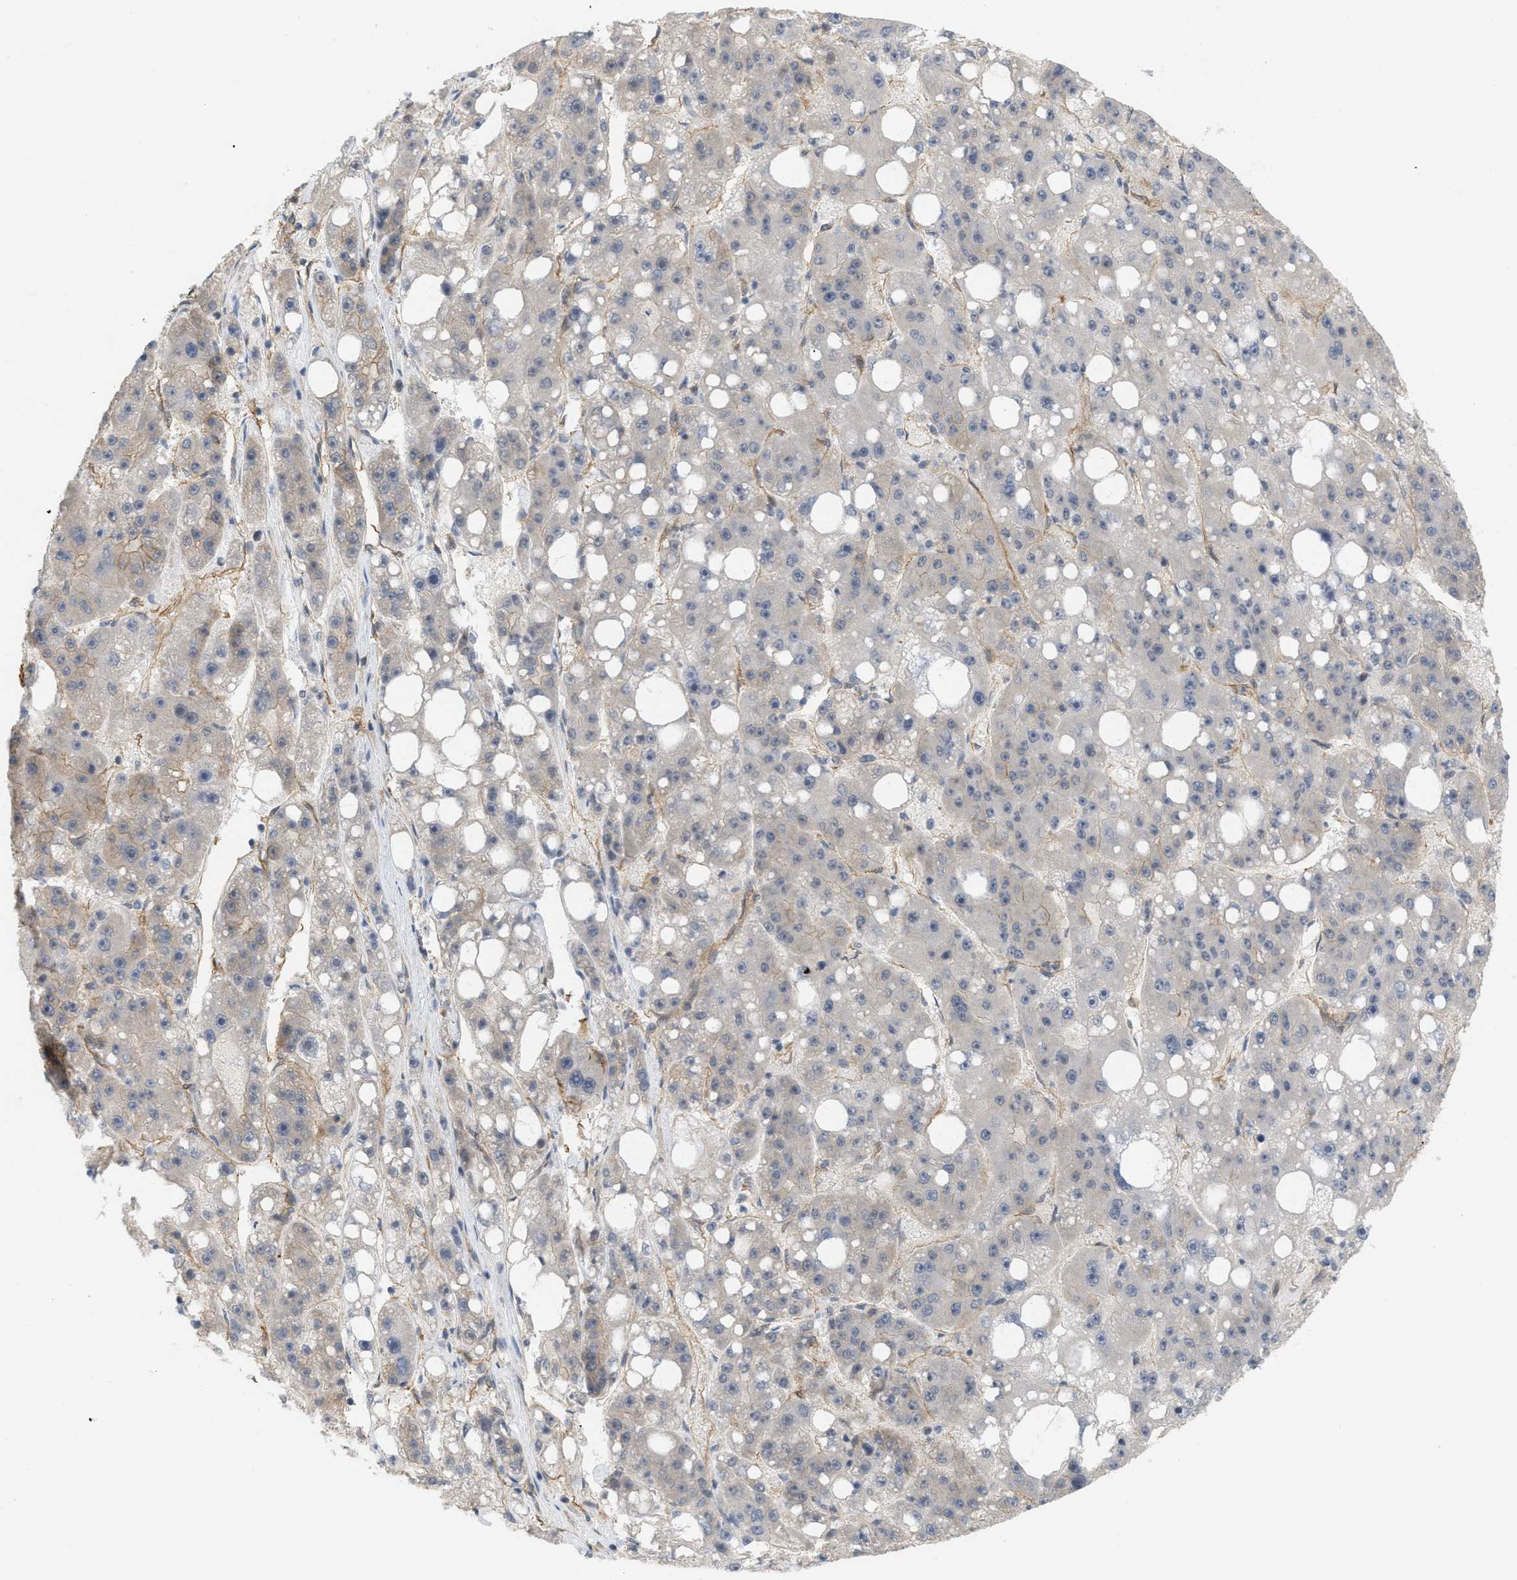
{"staining": {"intensity": "weak", "quantity": "<25%", "location": "cytoplasmic/membranous"}, "tissue": "liver cancer", "cell_type": "Tumor cells", "image_type": "cancer", "snomed": [{"axis": "morphology", "description": "Carcinoma, Hepatocellular, NOS"}, {"axis": "topography", "description": "Liver"}], "caption": "DAB immunohistochemical staining of liver cancer (hepatocellular carcinoma) displays no significant staining in tumor cells.", "gene": "PALMD", "patient": {"sex": "female", "age": 61}}